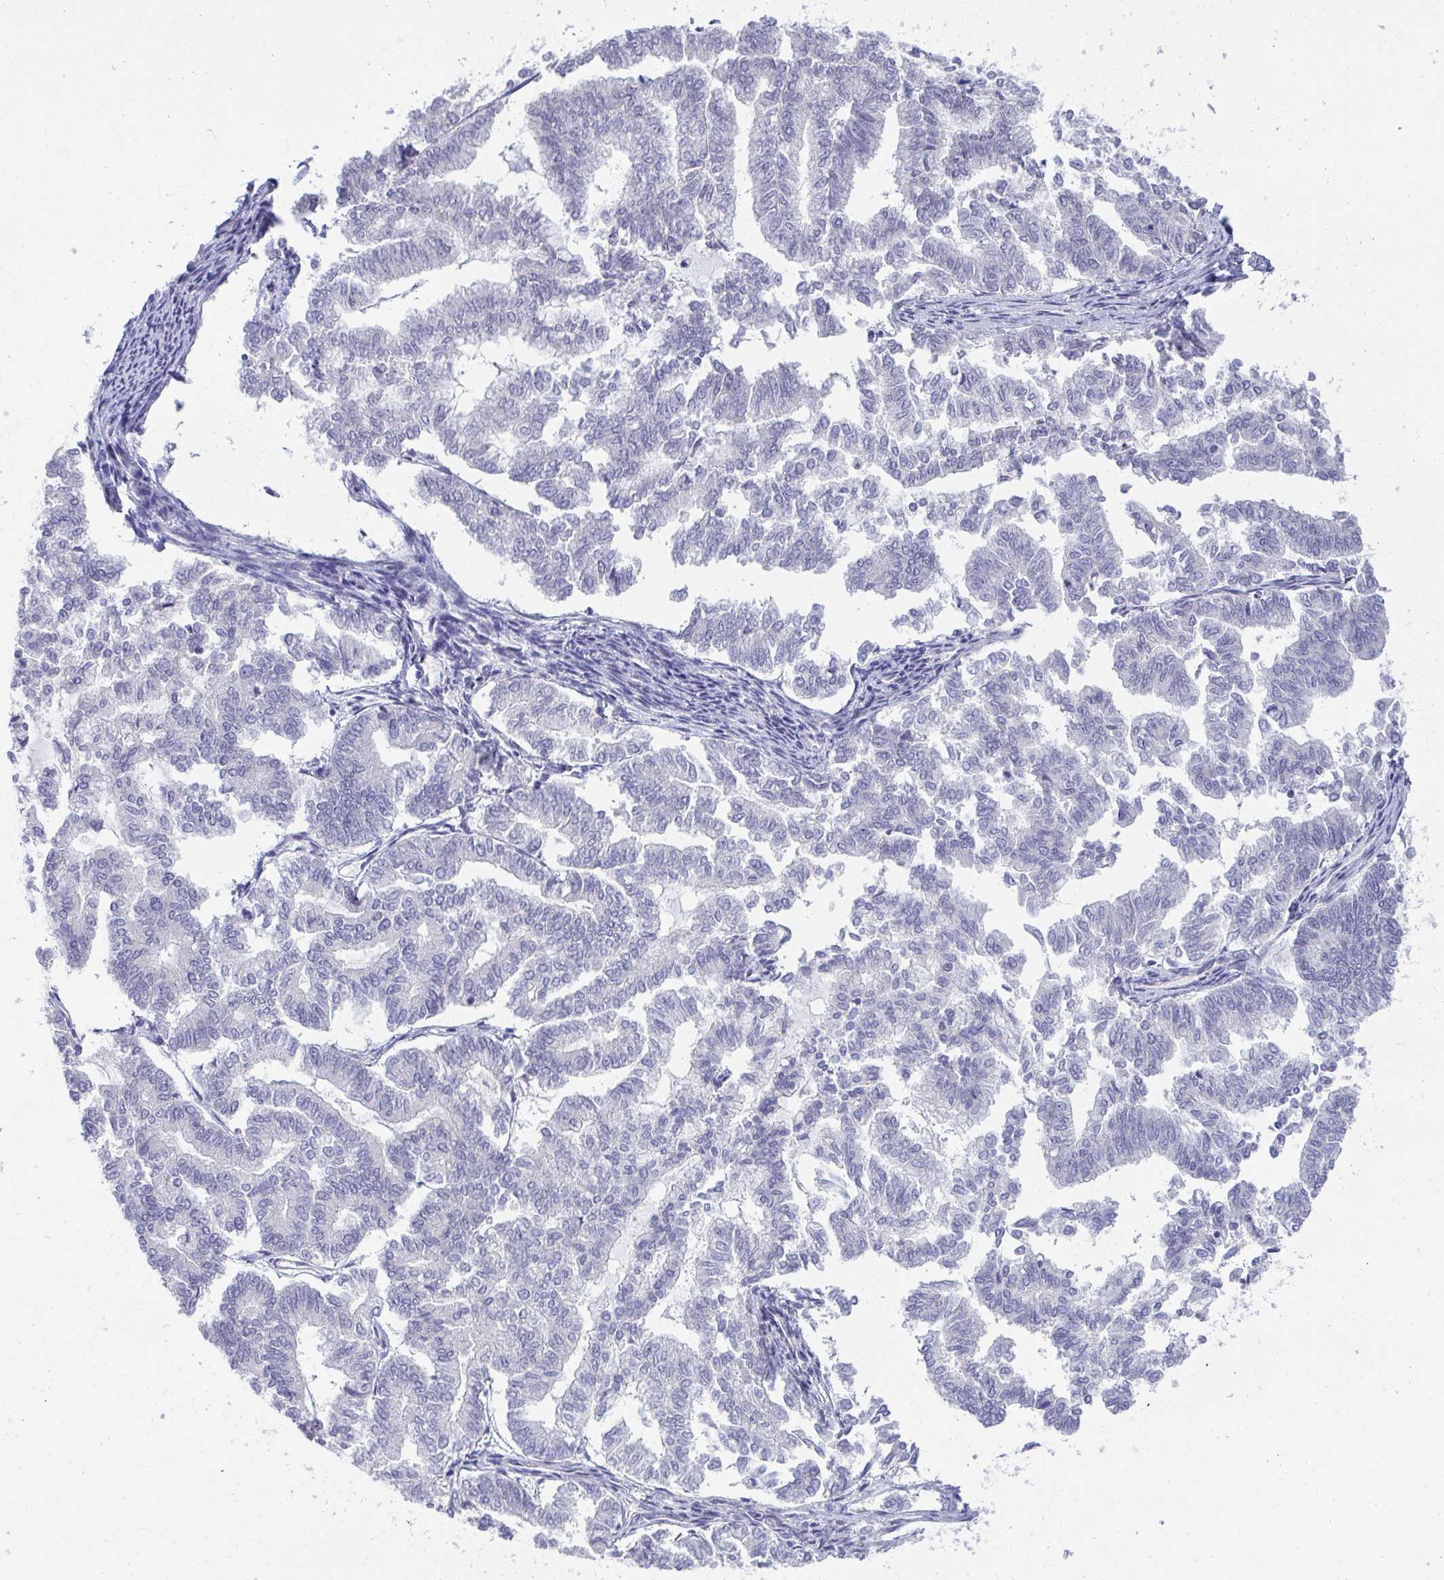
{"staining": {"intensity": "negative", "quantity": "none", "location": "none"}, "tissue": "endometrial cancer", "cell_type": "Tumor cells", "image_type": "cancer", "snomed": [{"axis": "morphology", "description": "Adenocarcinoma, NOS"}, {"axis": "topography", "description": "Endometrium"}], "caption": "High power microscopy micrograph of an immunohistochemistry histopathology image of endometrial adenocarcinoma, revealing no significant expression in tumor cells.", "gene": "EID3", "patient": {"sex": "female", "age": 79}}